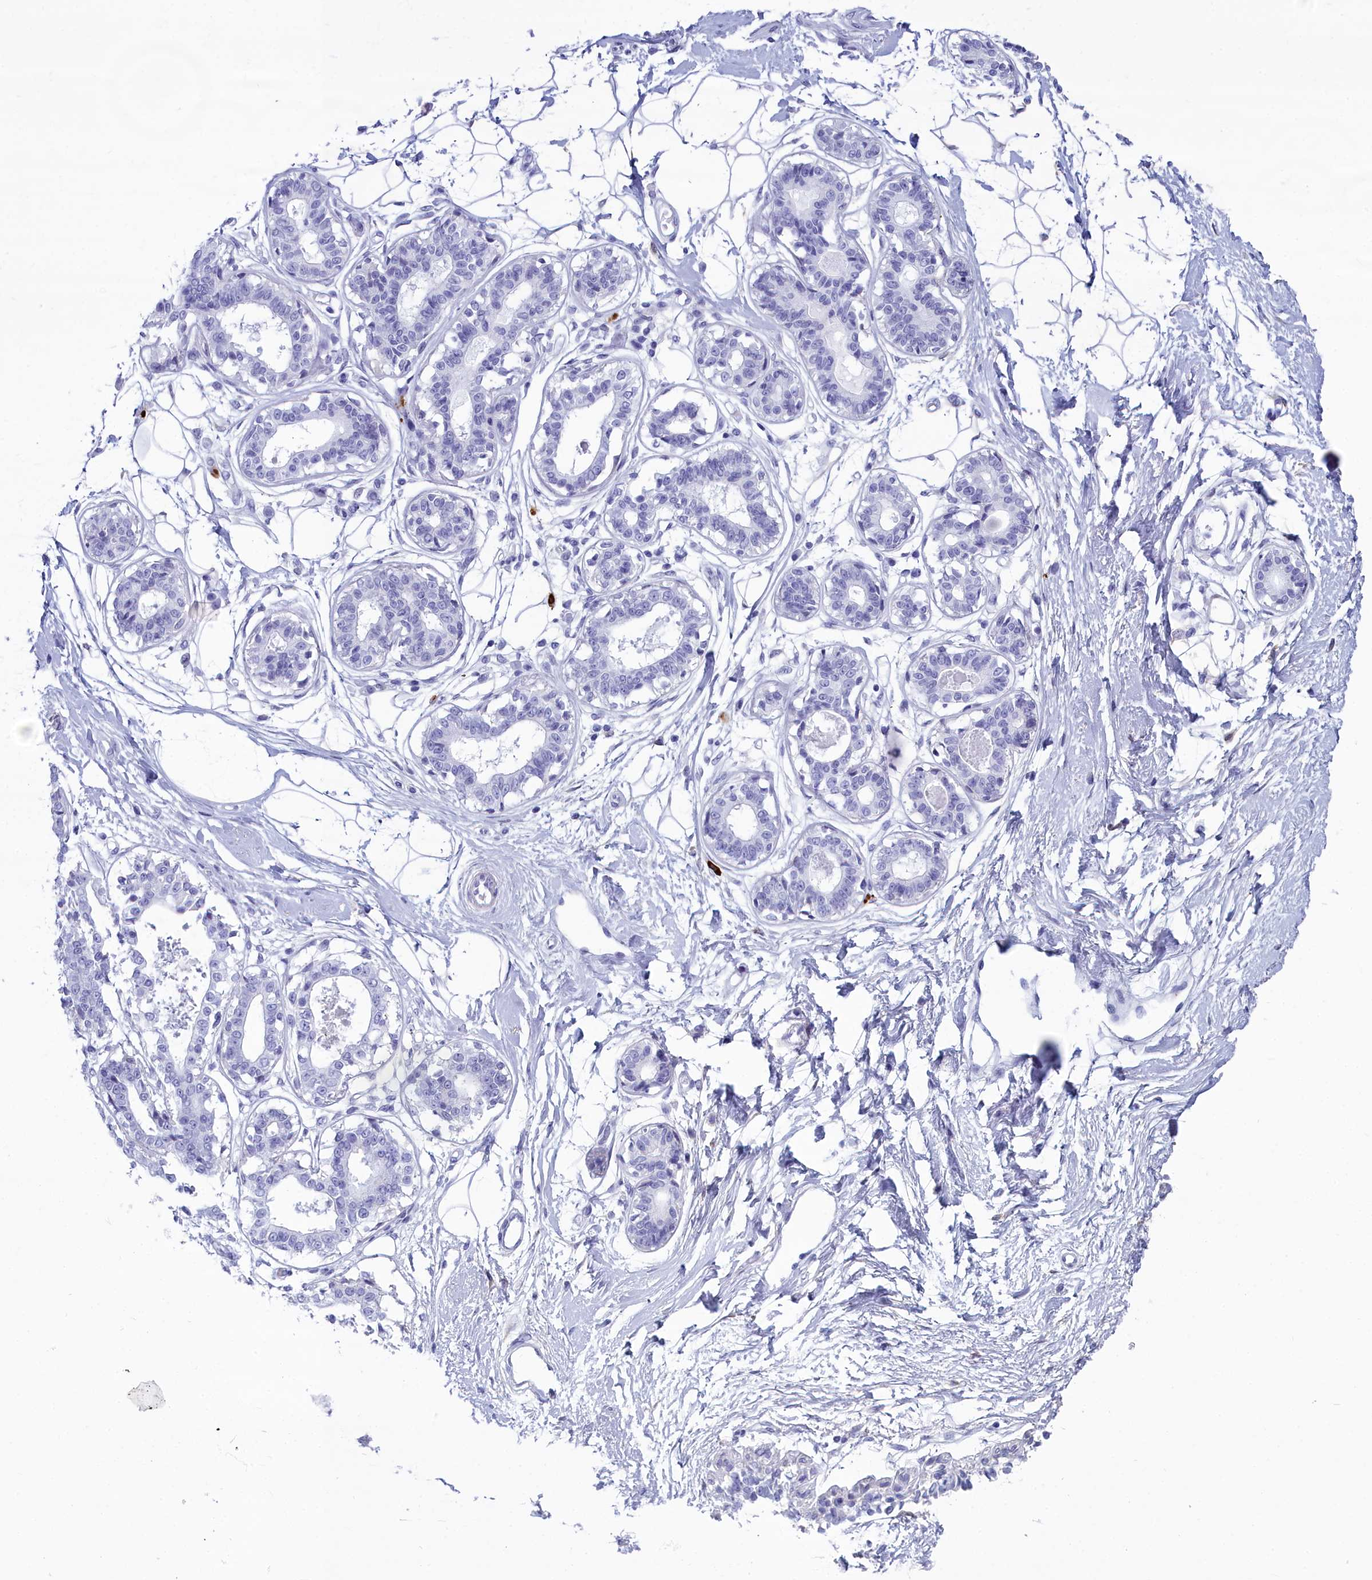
{"staining": {"intensity": "negative", "quantity": "none", "location": "none"}, "tissue": "breast", "cell_type": "Adipocytes", "image_type": "normal", "snomed": [{"axis": "morphology", "description": "Normal tissue, NOS"}, {"axis": "topography", "description": "Breast"}], "caption": "A histopathology image of breast stained for a protein shows no brown staining in adipocytes. (DAB immunohistochemistry visualized using brightfield microscopy, high magnification).", "gene": "MAP6", "patient": {"sex": "female", "age": 45}}